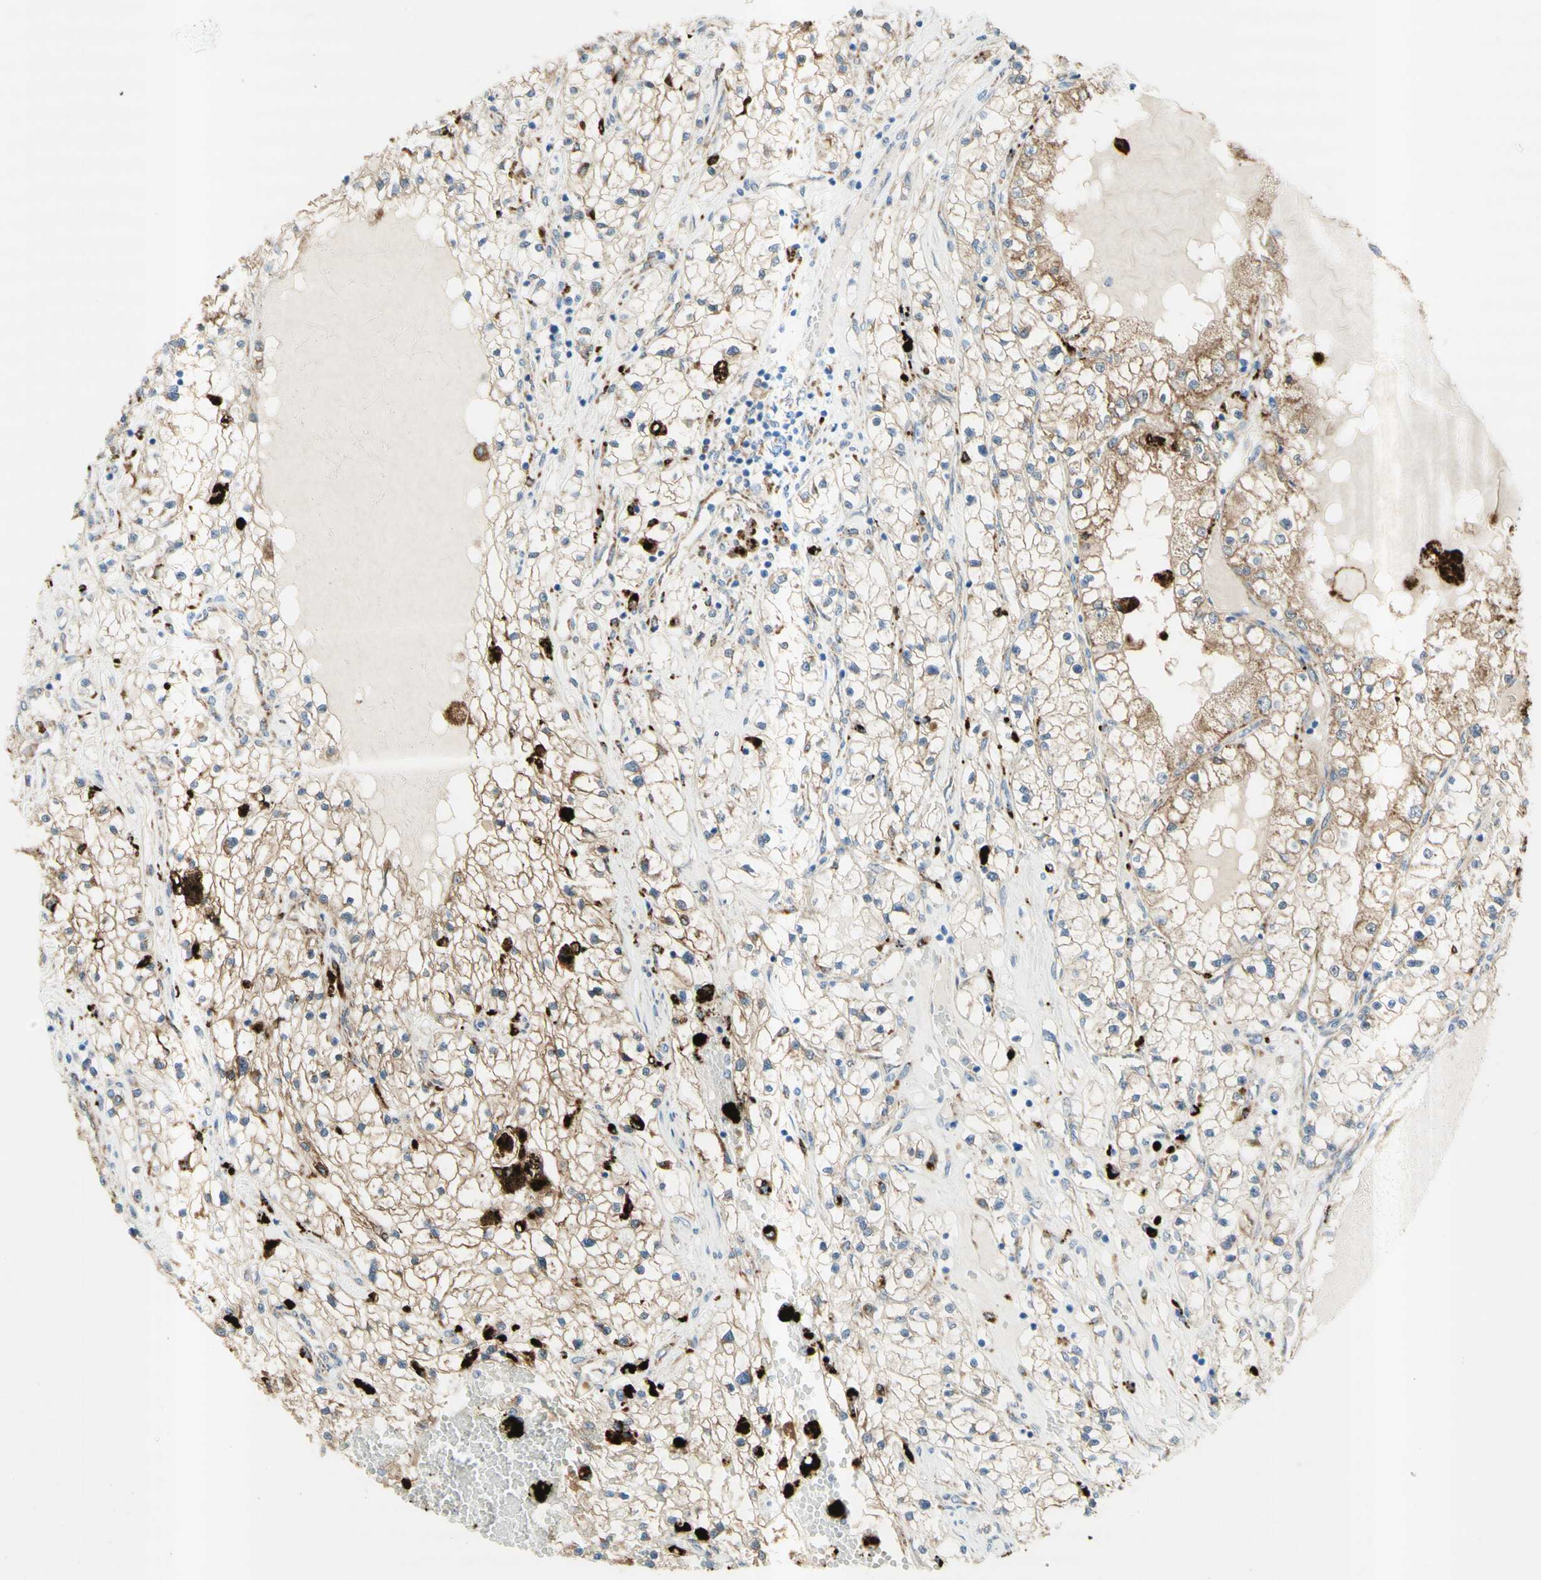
{"staining": {"intensity": "moderate", "quantity": ">75%", "location": "cytoplasmic/membranous"}, "tissue": "renal cancer", "cell_type": "Tumor cells", "image_type": "cancer", "snomed": [{"axis": "morphology", "description": "Adenocarcinoma, NOS"}, {"axis": "topography", "description": "Kidney"}], "caption": "An image of human renal cancer stained for a protein exhibits moderate cytoplasmic/membranous brown staining in tumor cells.", "gene": "URB2", "patient": {"sex": "male", "age": 68}}